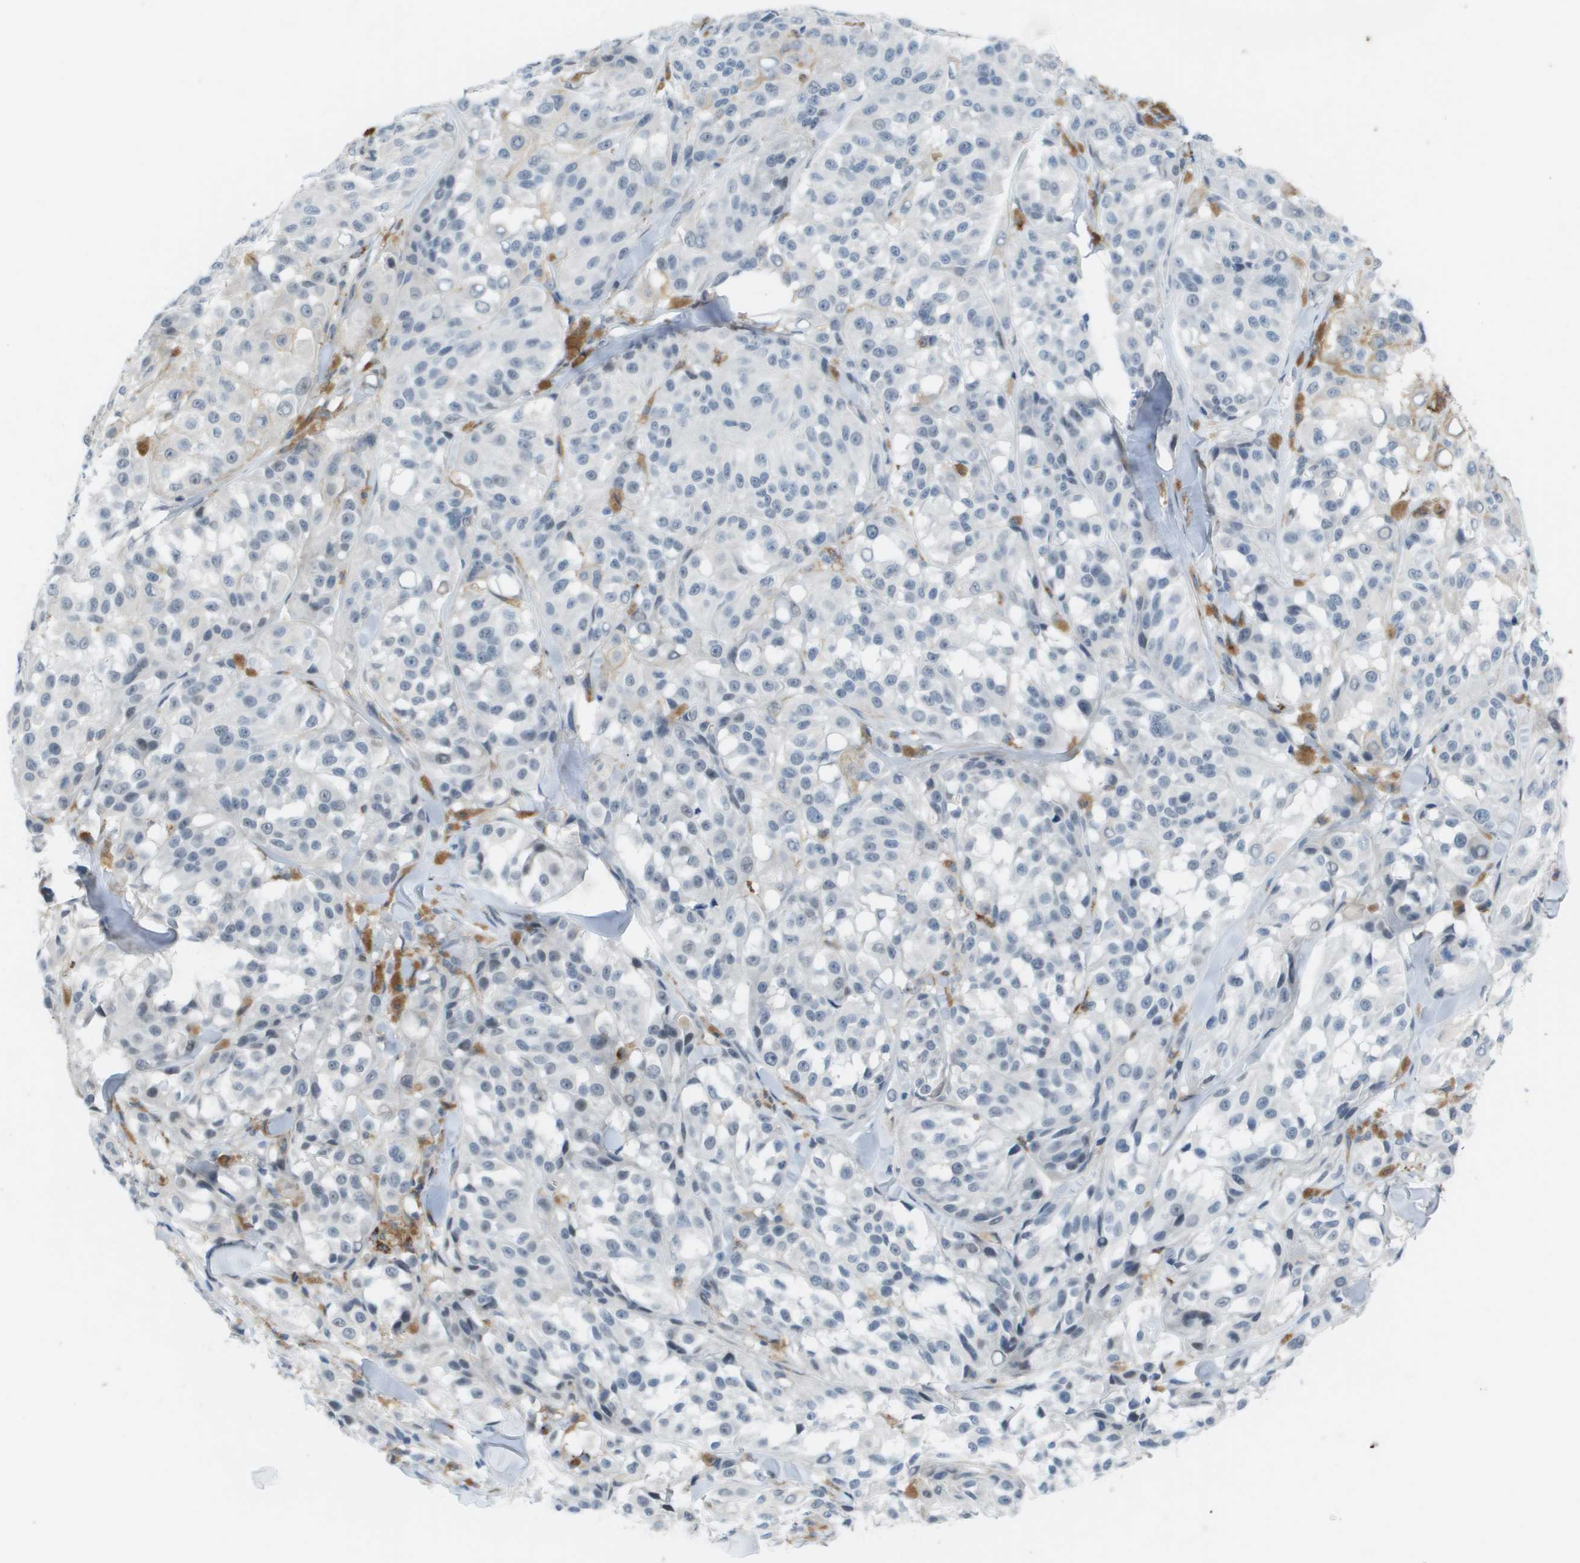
{"staining": {"intensity": "negative", "quantity": "none", "location": "none"}, "tissue": "melanoma", "cell_type": "Tumor cells", "image_type": "cancer", "snomed": [{"axis": "morphology", "description": "Malignant melanoma, NOS"}, {"axis": "topography", "description": "Skin"}], "caption": "DAB (3,3'-diaminobenzidine) immunohistochemical staining of melanoma reveals no significant staining in tumor cells. (DAB IHC visualized using brightfield microscopy, high magnification).", "gene": "ZBTB43", "patient": {"sex": "male", "age": 84}}